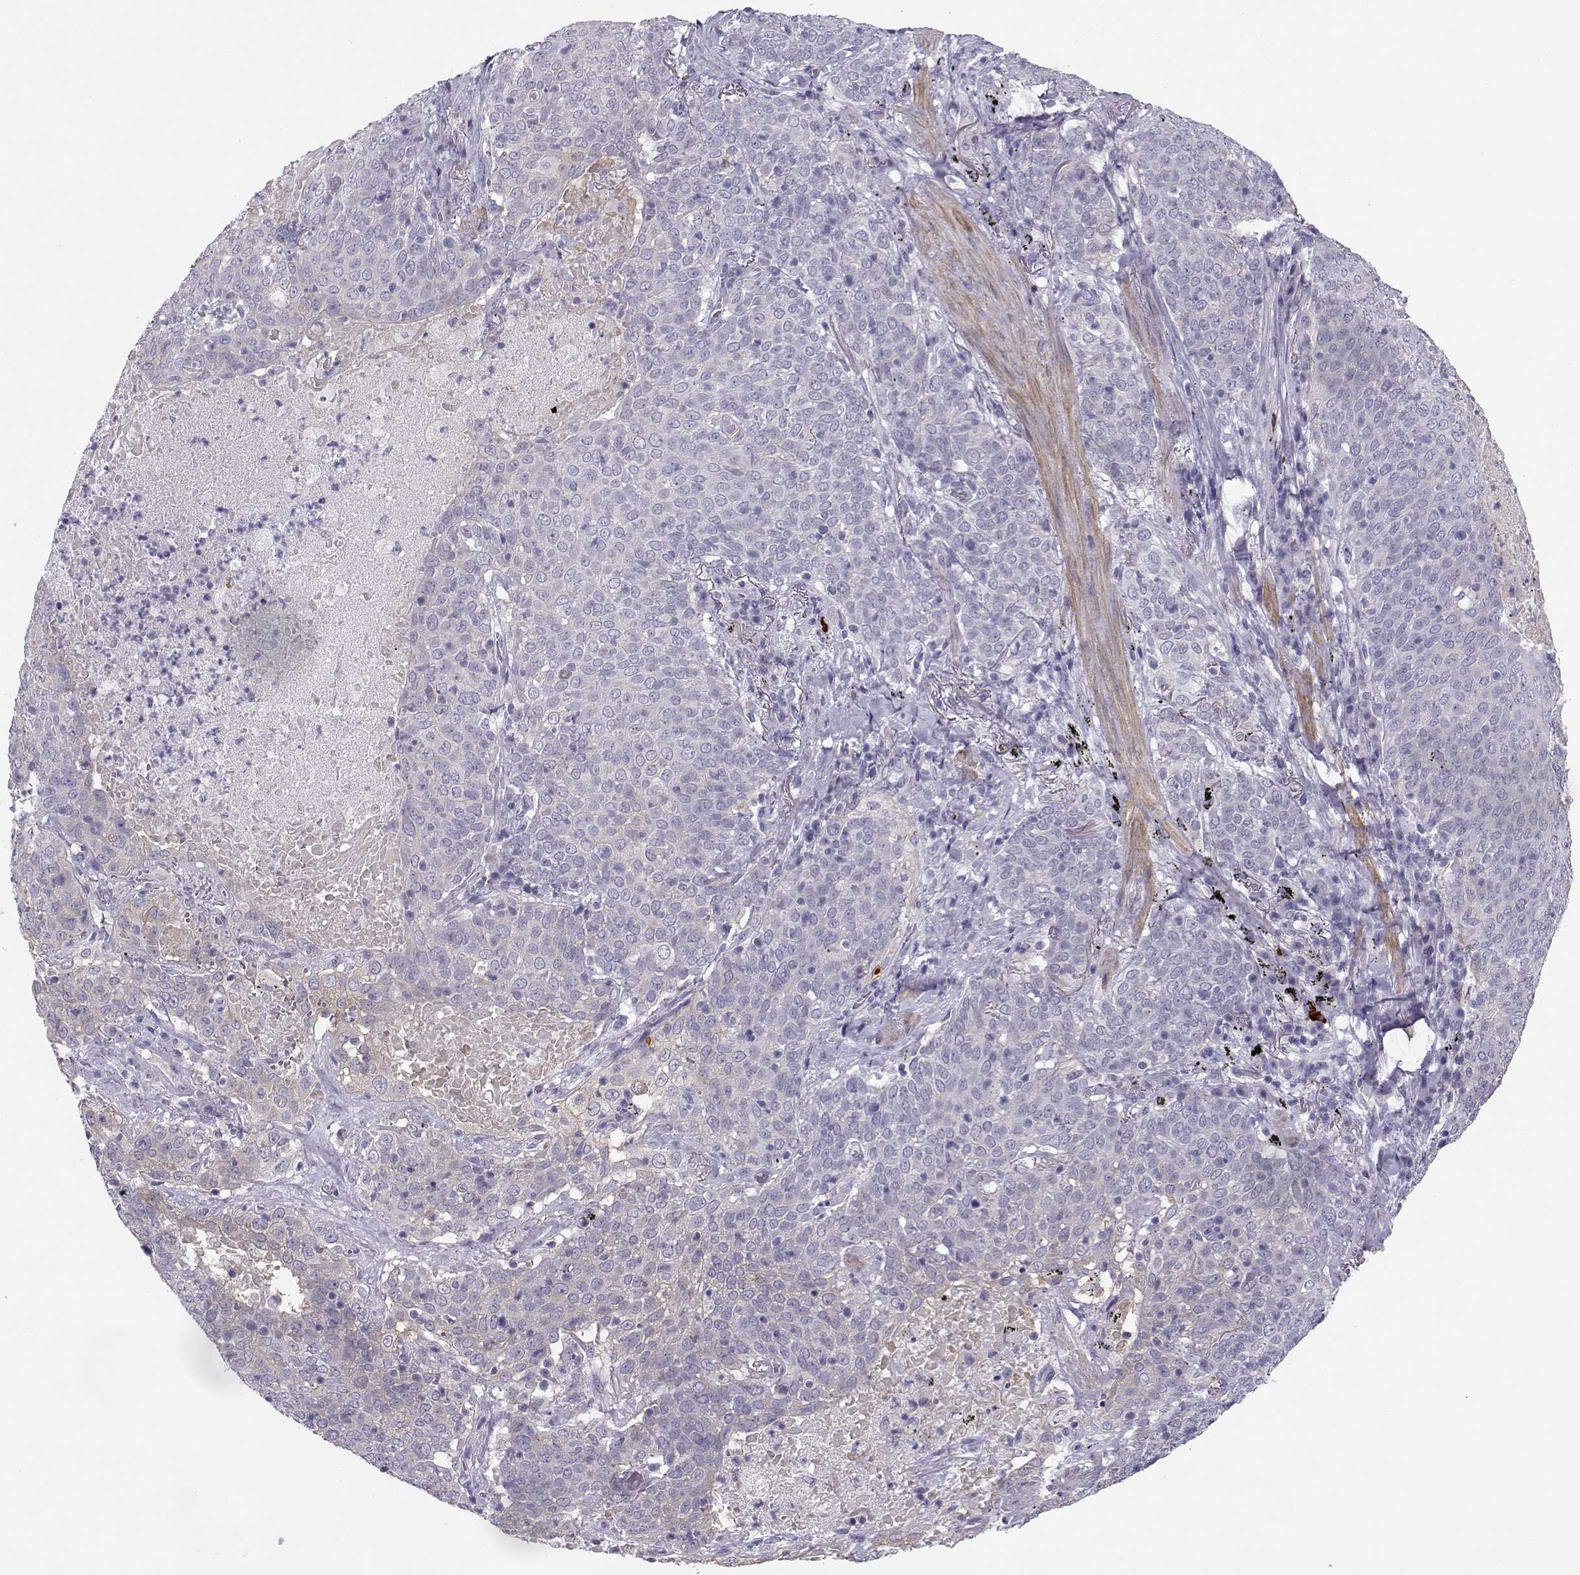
{"staining": {"intensity": "negative", "quantity": "none", "location": "none"}, "tissue": "lung cancer", "cell_type": "Tumor cells", "image_type": "cancer", "snomed": [{"axis": "morphology", "description": "Squamous cell carcinoma, NOS"}, {"axis": "topography", "description": "Lung"}], "caption": "Immunohistochemistry of human lung cancer demonstrates no staining in tumor cells. (Brightfield microscopy of DAB immunohistochemistry at high magnification).", "gene": "CREB3L3", "patient": {"sex": "male", "age": 82}}